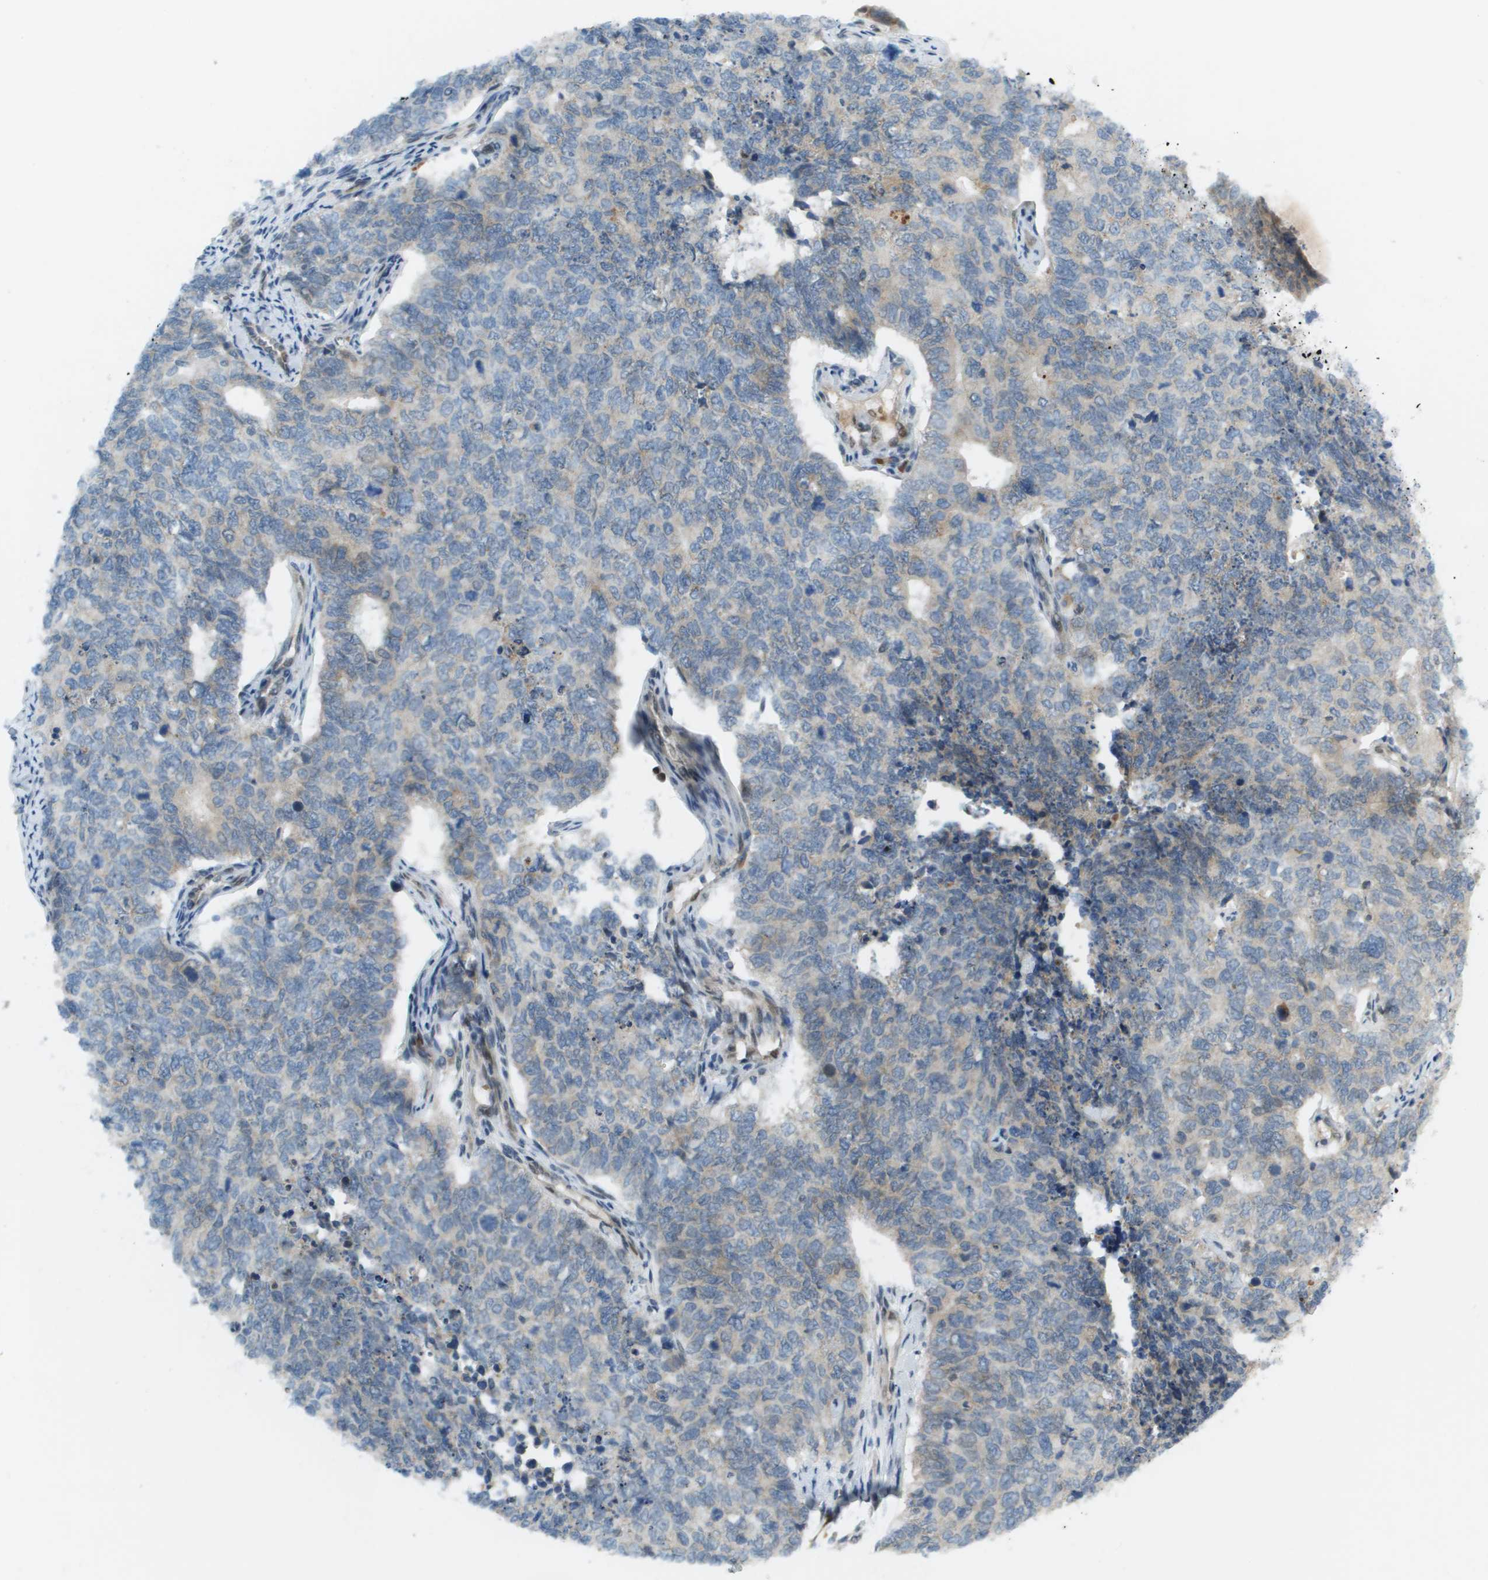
{"staining": {"intensity": "weak", "quantity": "<25%", "location": "cytoplasmic/membranous"}, "tissue": "cervical cancer", "cell_type": "Tumor cells", "image_type": "cancer", "snomed": [{"axis": "morphology", "description": "Squamous cell carcinoma, NOS"}, {"axis": "topography", "description": "Cervix"}], "caption": "The photomicrograph demonstrates no staining of tumor cells in cervical squamous cell carcinoma. (Brightfield microscopy of DAB immunohistochemistry (IHC) at high magnification).", "gene": "CACNB4", "patient": {"sex": "female", "age": 63}}